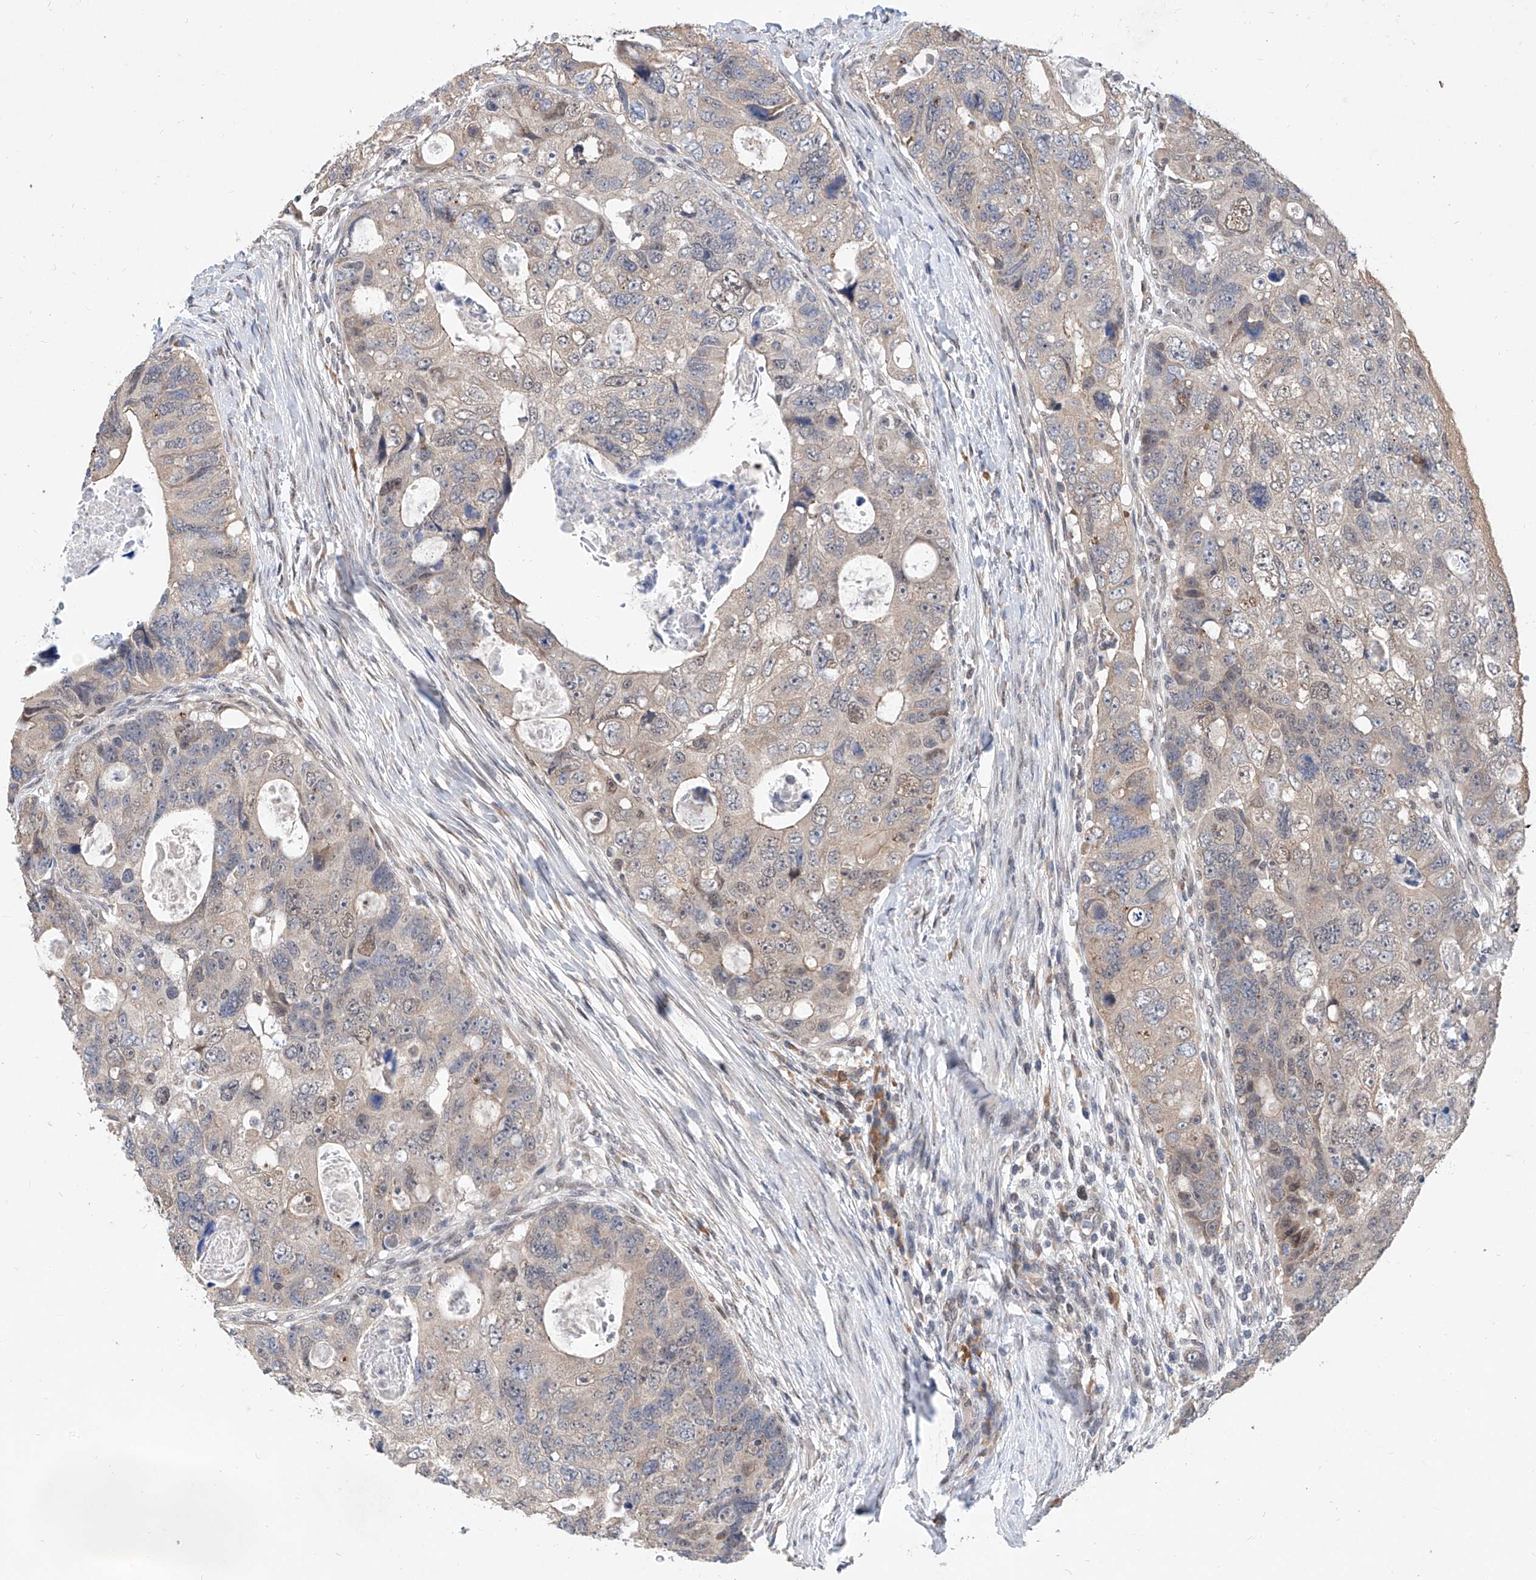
{"staining": {"intensity": "negative", "quantity": "none", "location": "none"}, "tissue": "colorectal cancer", "cell_type": "Tumor cells", "image_type": "cancer", "snomed": [{"axis": "morphology", "description": "Adenocarcinoma, NOS"}, {"axis": "topography", "description": "Rectum"}], "caption": "Tumor cells show no significant protein positivity in colorectal cancer (adenocarcinoma).", "gene": "CARMIL3", "patient": {"sex": "male", "age": 59}}